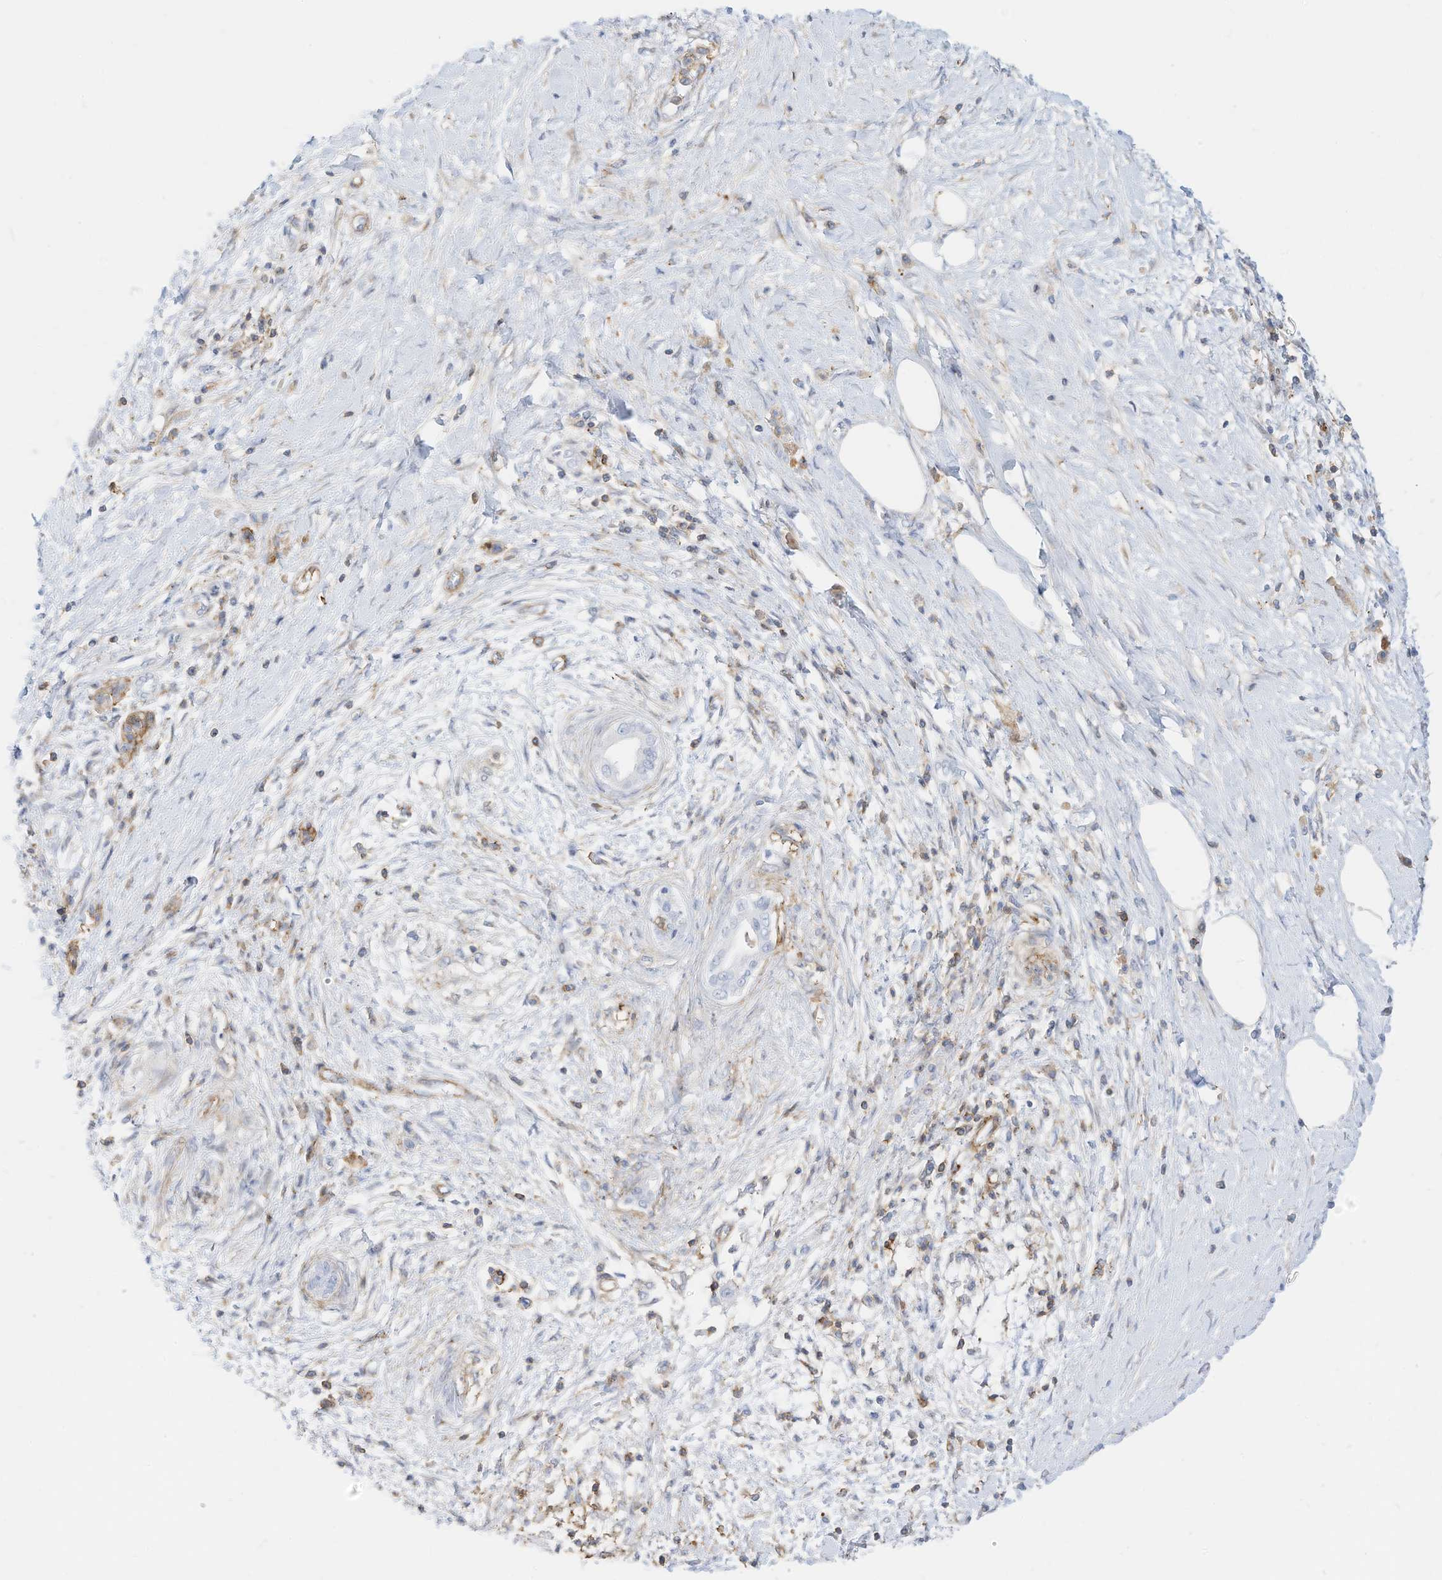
{"staining": {"intensity": "negative", "quantity": "none", "location": "none"}, "tissue": "pancreatic cancer", "cell_type": "Tumor cells", "image_type": "cancer", "snomed": [{"axis": "morphology", "description": "Adenocarcinoma, NOS"}, {"axis": "topography", "description": "Pancreas"}], "caption": "This is an immunohistochemistry photomicrograph of pancreatic cancer (adenocarcinoma). There is no staining in tumor cells.", "gene": "TXNDC9", "patient": {"sex": "male", "age": 58}}